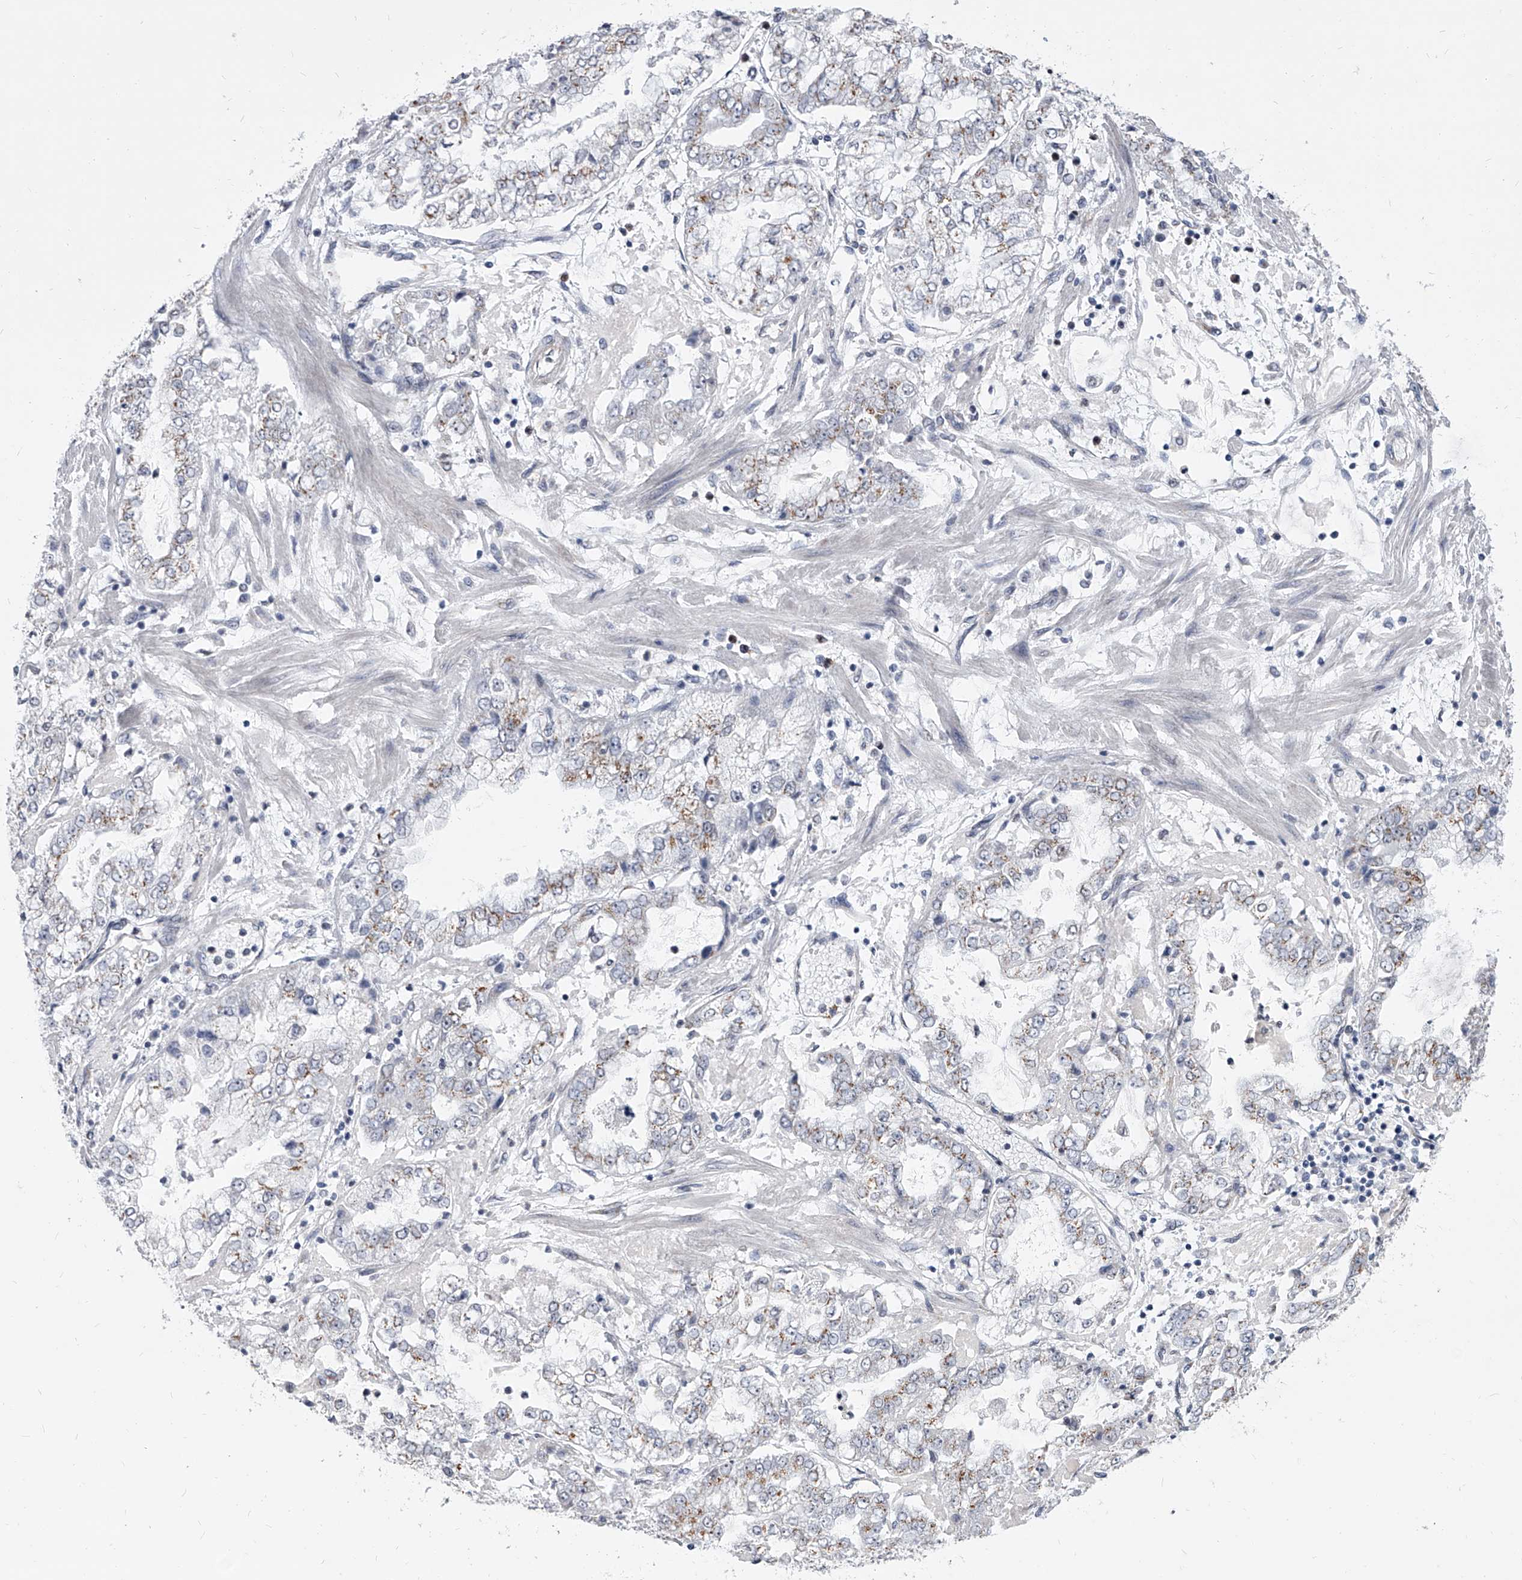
{"staining": {"intensity": "weak", "quantity": "<25%", "location": "cytoplasmic/membranous"}, "tissue": "stomach cancer", "cell_type": "Tumor cells", "image_type": "cancer", "snomed": [{"axis": "morphology", "description": "Adenocarcinoma, NOS"}, {"axis": "topography", "description": "Stomach"}], "caption": "Protein analysis of adenocarcinoma (stomach) displays no significant expression in tumor cells. The staining was performed using DAB to visualize the protein expression in brown, while the nuclei were stained in blue with hematoxylin (Magnification: 20x).", "gene": "EVA1C", "patient": {"sex": "male", "age": 76}}